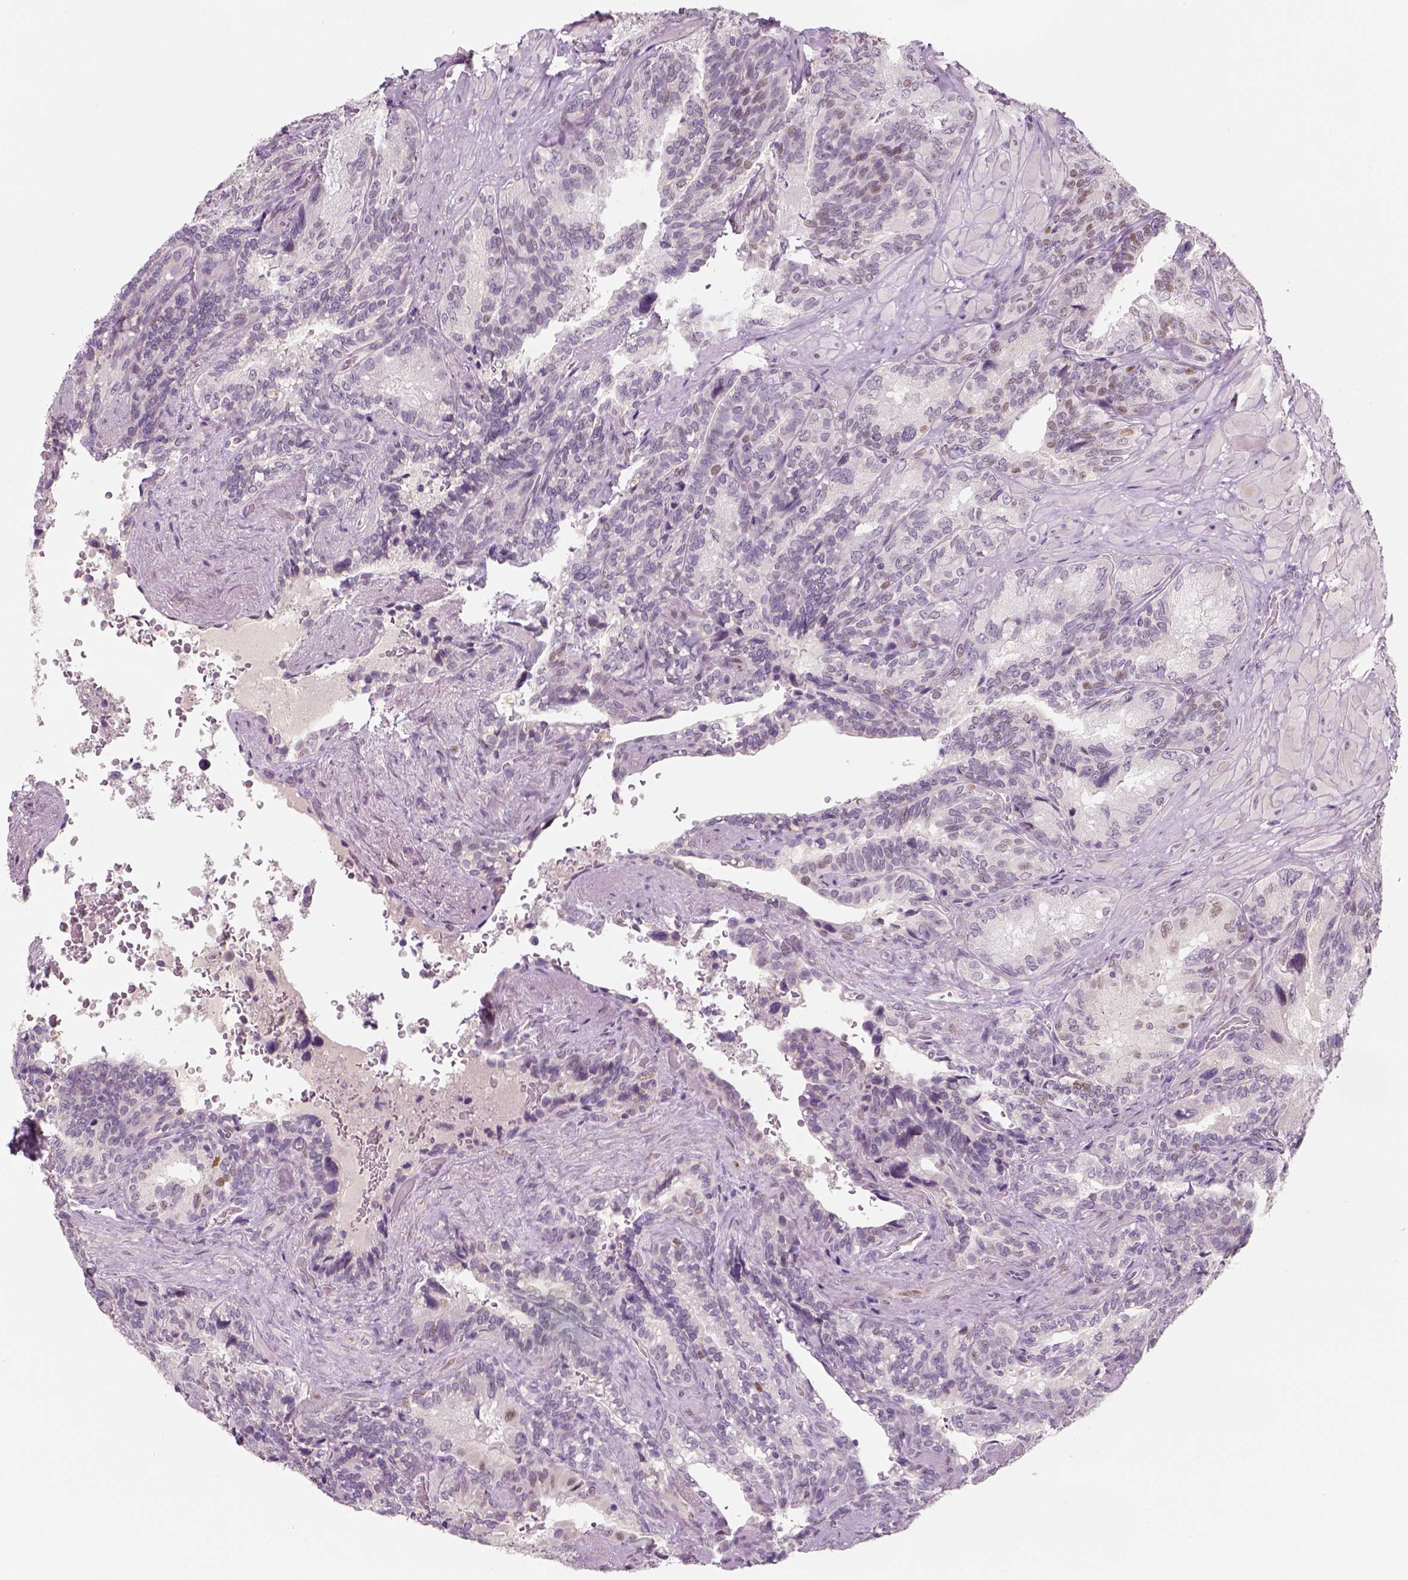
{"staining": {"intensity": "negative", "quantity": "none", "location": "none"}, "tissue": "seminal vesicle", "cell_type": "Glandular cells", "image_type": "normal", "snomed": [{"axis": "morphology", "description": "Normal tissue, NOS"}, {"axis": "topography", "description": "Seminal veicle"}], "caption": "Immunohistochemistry photomicrograph of unremarkable seminal vesicle stained for a protein (brown), which reveals no positivity in glandular cells. (Brightfield microscopy of DAB (3,3'-diaminobenzidine) immunohistochemistry (IHC) at high magnification).", "gene": "TP53", "patient": {"sex": "male", "age": 69}}